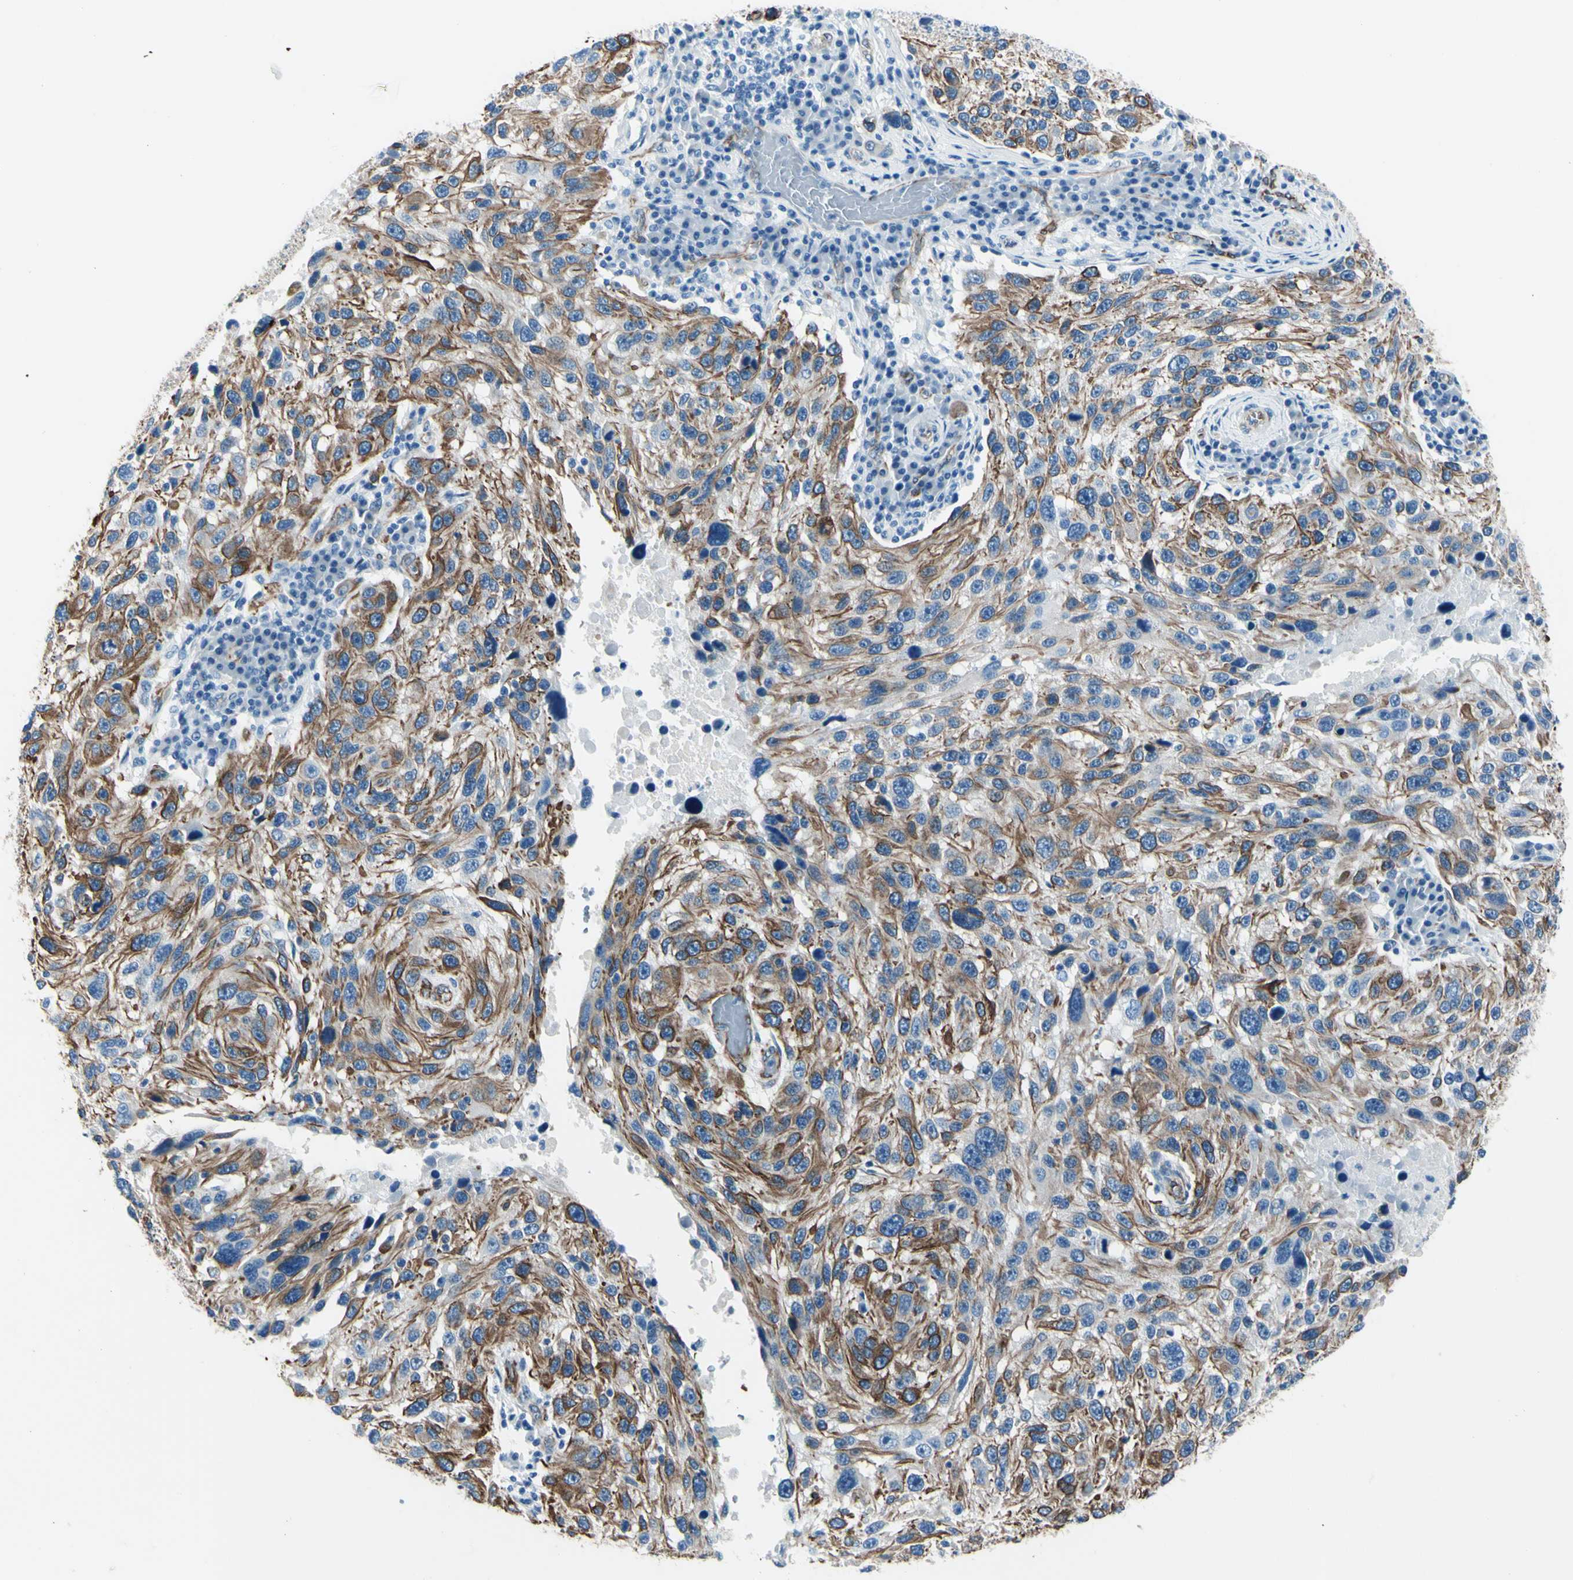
{"staining": {"intensity": "moderate", "quantity": ">75%", "location": "cytoplasmic/membranous"}, "tissue": "melanoma", "cell_type": "Tumor cells", "image_type": "cancer", "snomed": [{"axis": "morphology", "description": "Malignant melanoma, NOS"}, {"axis": "topography", "description": "Skin"}], "caption": "Immunohistochemistry image of melanoma stained for a protein (brown), which shows medium levels of moderate cytoplasmic/membranous expression in approximately >75% of tumor cells.", "gene": "PTH2R", "patient": {"sex": "male", "age": 53}}